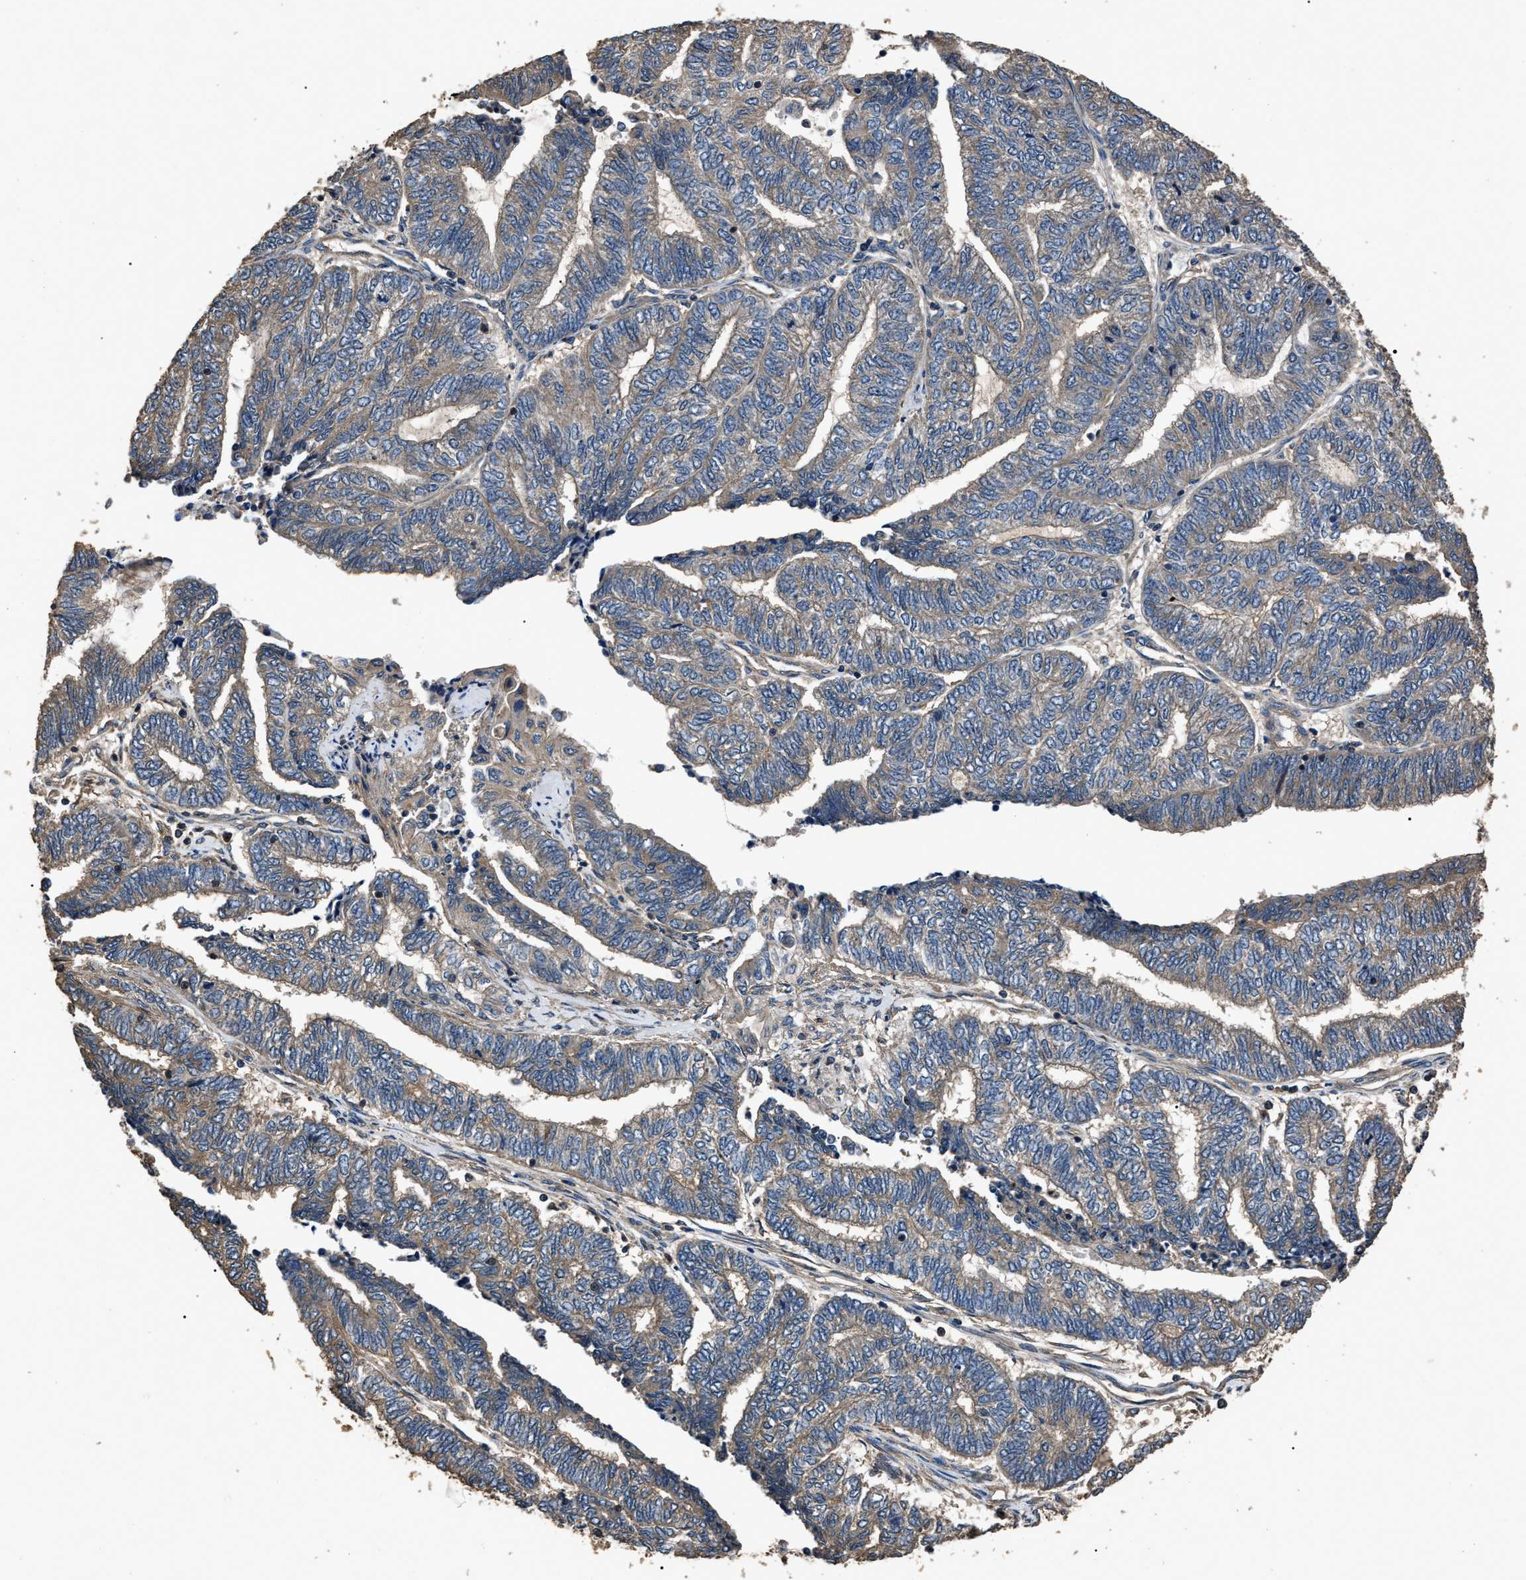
{"staining": {"intensity": "weak", "quantity": "25%-75%", "location": "cytoplasmic/membranous"}, "tissue": "endometrial cancer", "cell_type": "Tumor cells", "image_type": "cancer", "snomed": [{"axis": "morphology", "description": "Adenocarcinoma, NOS"}, {"axis": "topography", "description": "Uterus"}, {"axis": "topography", "description": "Endometrium"}], "caption": "A micrograph showing weak cytoplasmic/membranous positivity in approximately 25%-75% of tumor cells in endometrial cancer (adenocarcinoma), as visualized by brown immunohistochemical staining.", "gene": "RNF216", "patient": {"sex": "female", "age": 70}}